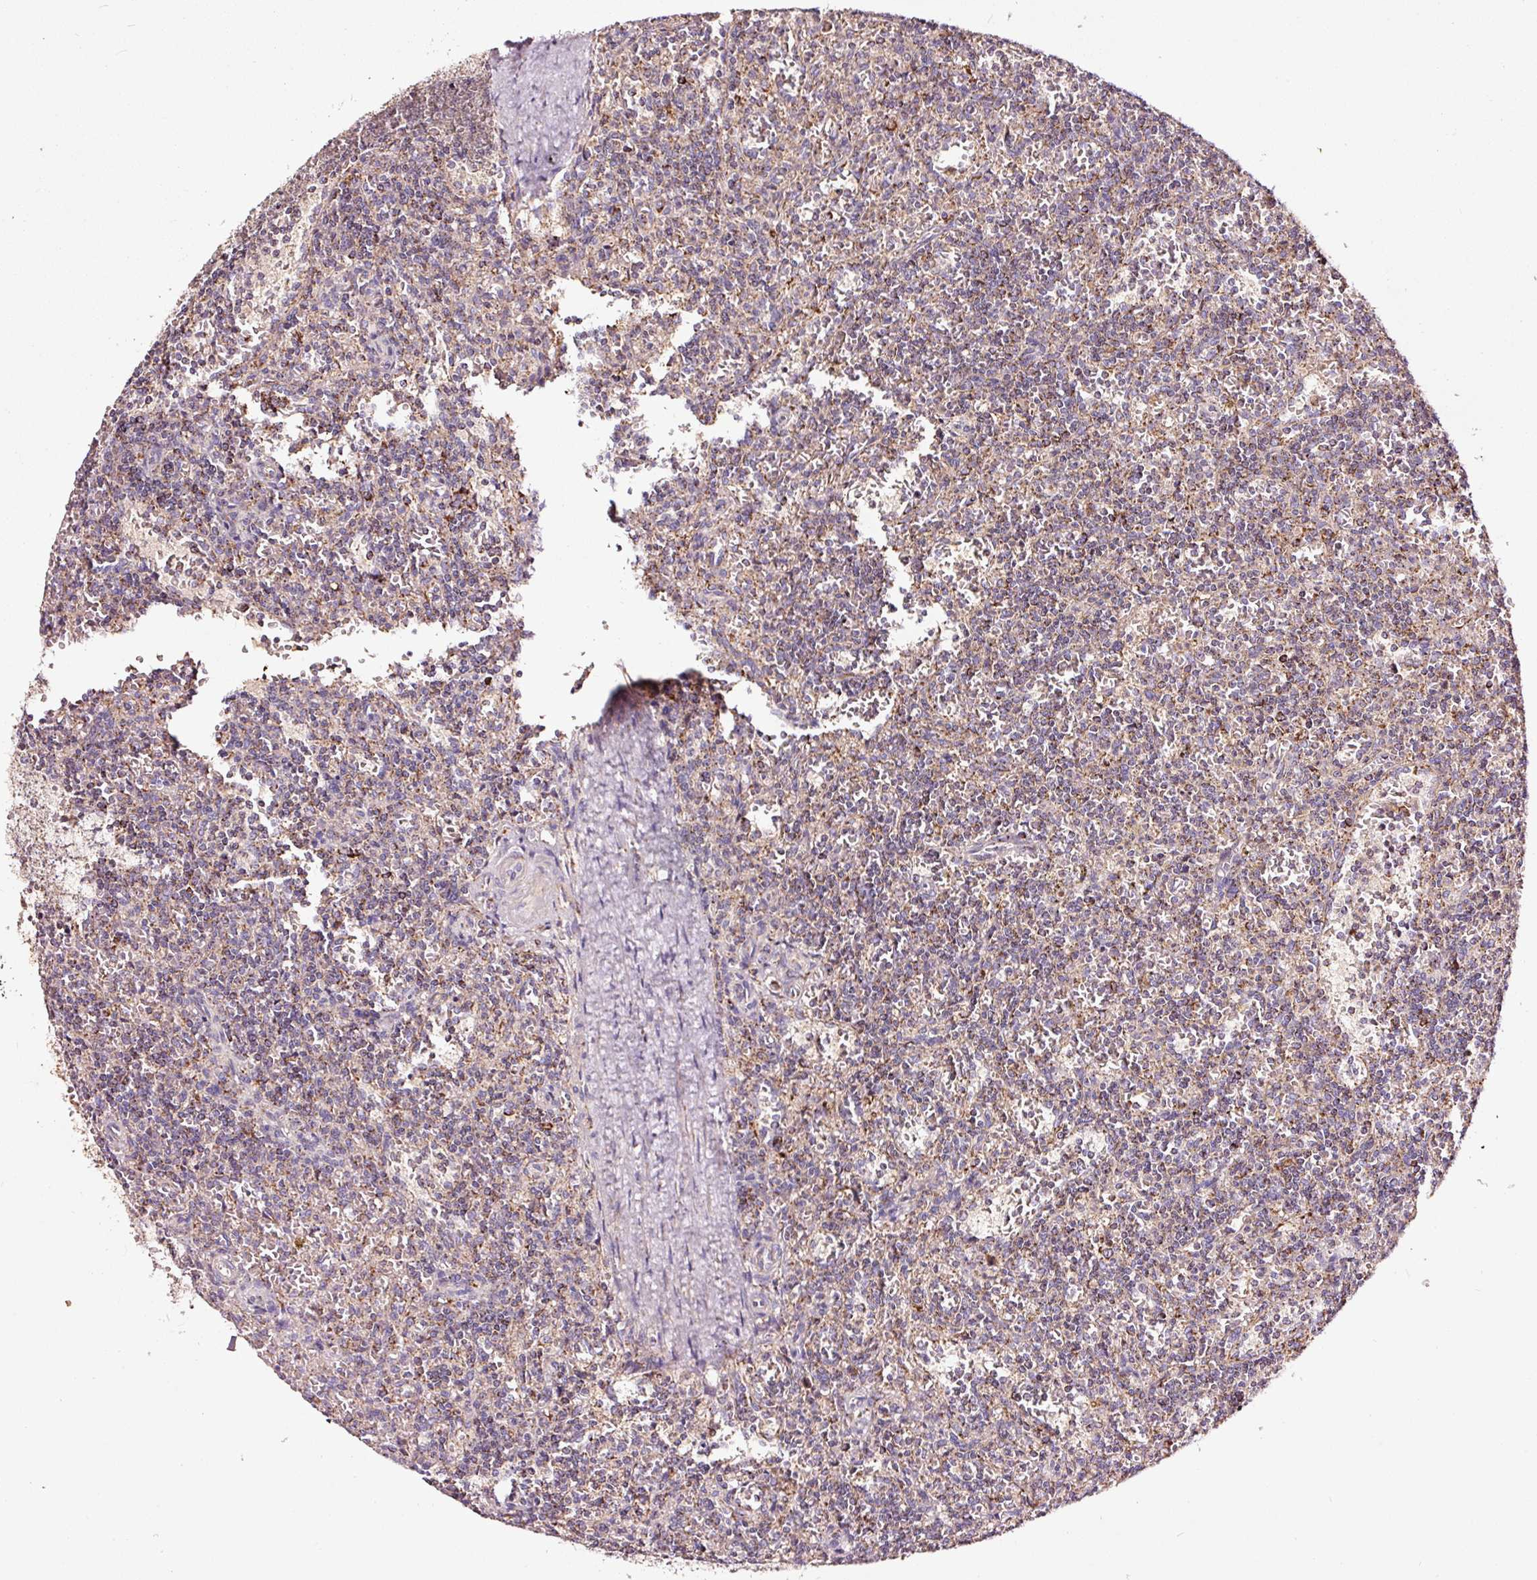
{"staining": {"intensity": "moderate", "quantity": "<25%", "location": "cytoplasmic/membranous"}, "tissue": "lymphoma", "cell_type": "Tumor cells", "image_type": "cancer", "snomed": [{"axis": "morphology", "description": "Malignant lymphoma, non-Hodgkin's type, Low grade"}, {"axis": "topography", "description": "Spleen"}], "caption": "This is a histology image of immunohistochemistry (IHC) staining of lymphoma, which shows moderate expression in the cytoplasmic/membranous of tumor cells.", "gene": "TPM1", "patient": {"sex": "male", "age": 73}}